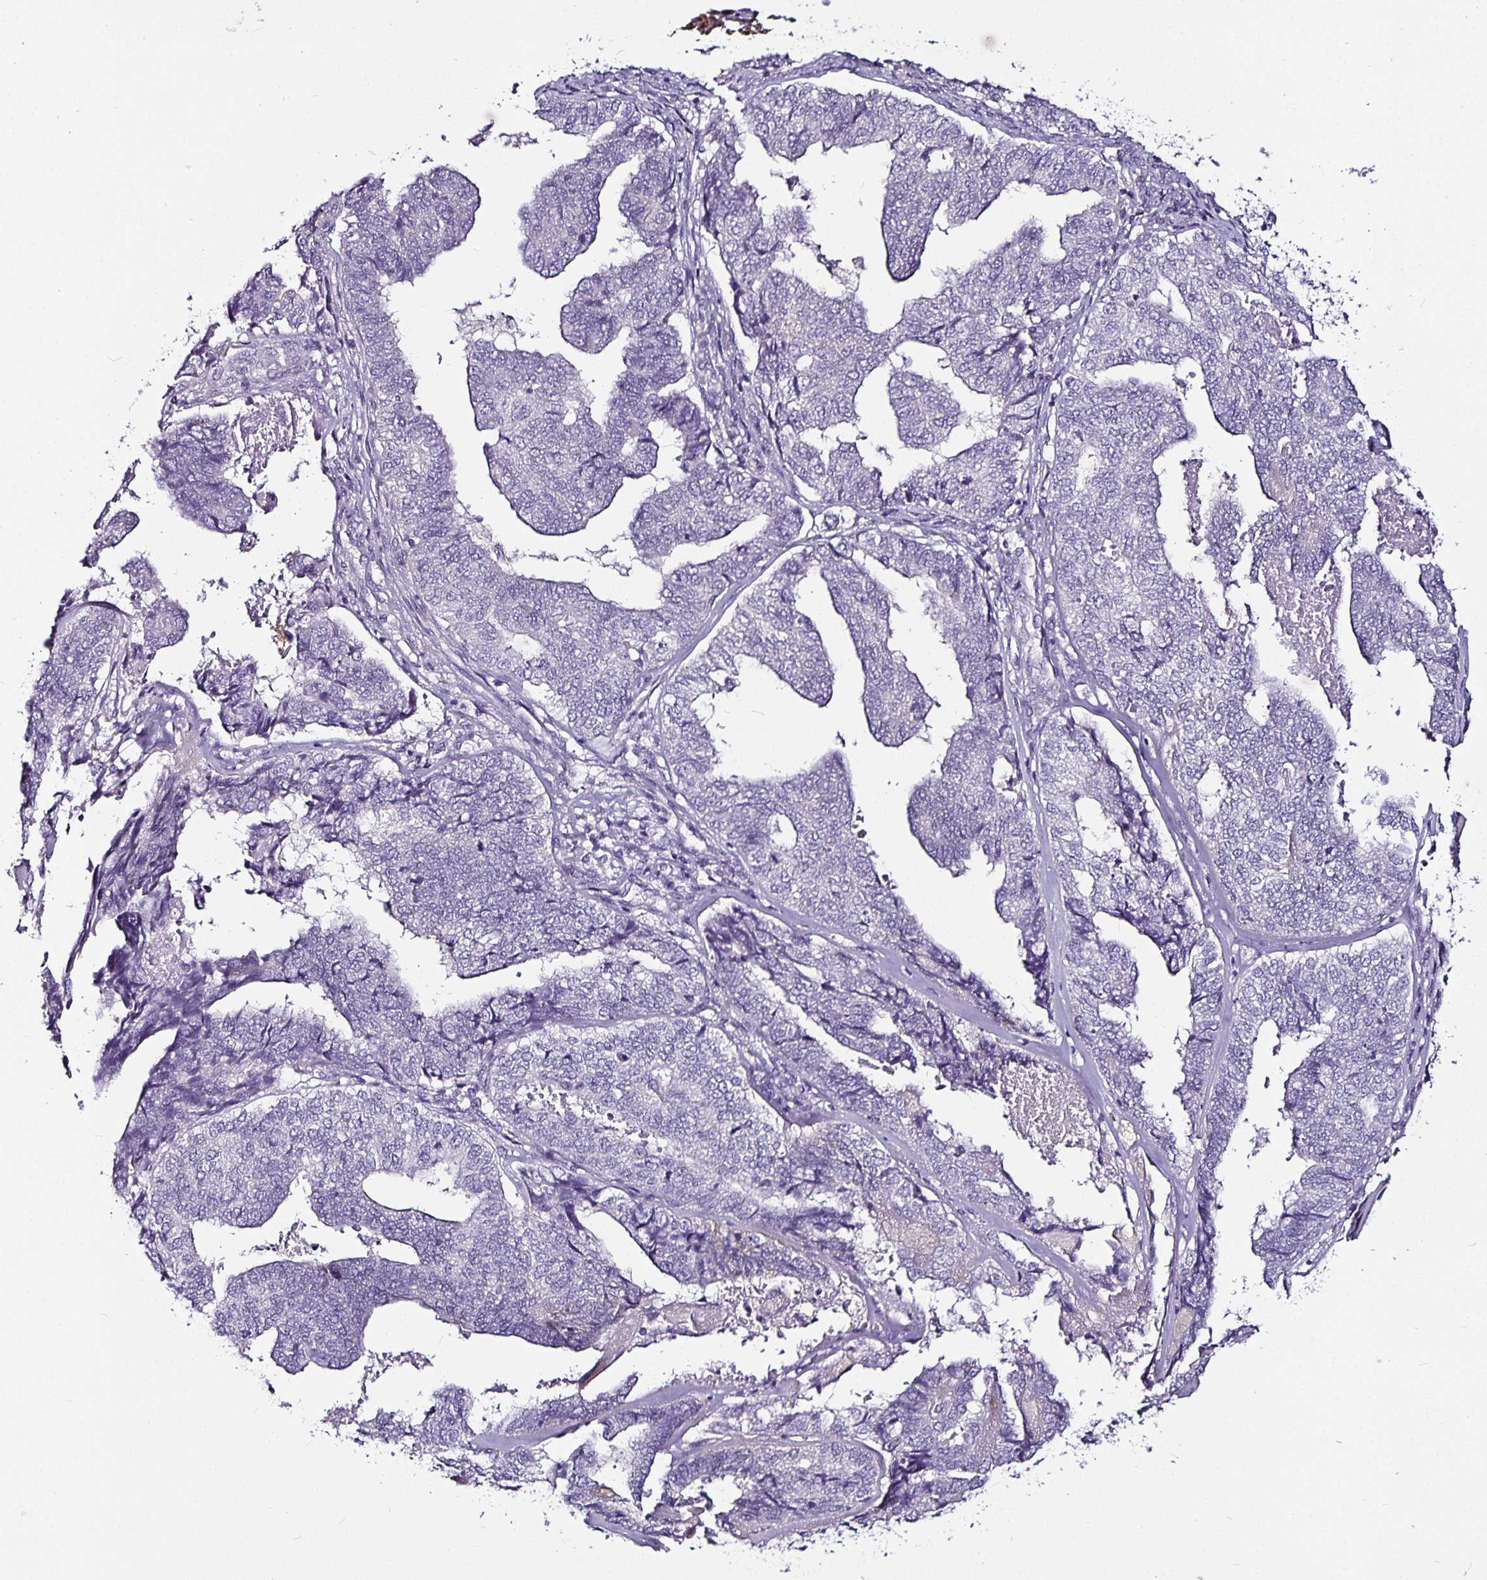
{"staining": {"intensity": "negative", "quantity": "none", "location": "none"}, "tissue": "endometrial cancer", "cell_type": "Tumor cells", "image_type": "cancer", "snomed": [{"axis": "morphology", "description": "Adenocarcinoma, NOS"}, {"axis": "topography", "description": "Endometrium"}], "caption": "Immunohistochemistry (IHC) histopathology image of endometrial cancer (adenocarcinoma) stained for a protein (brown), which shows no staining in tumor cells.", "gene": "CA12", "patient": {"sex": "female", "age": 73}}